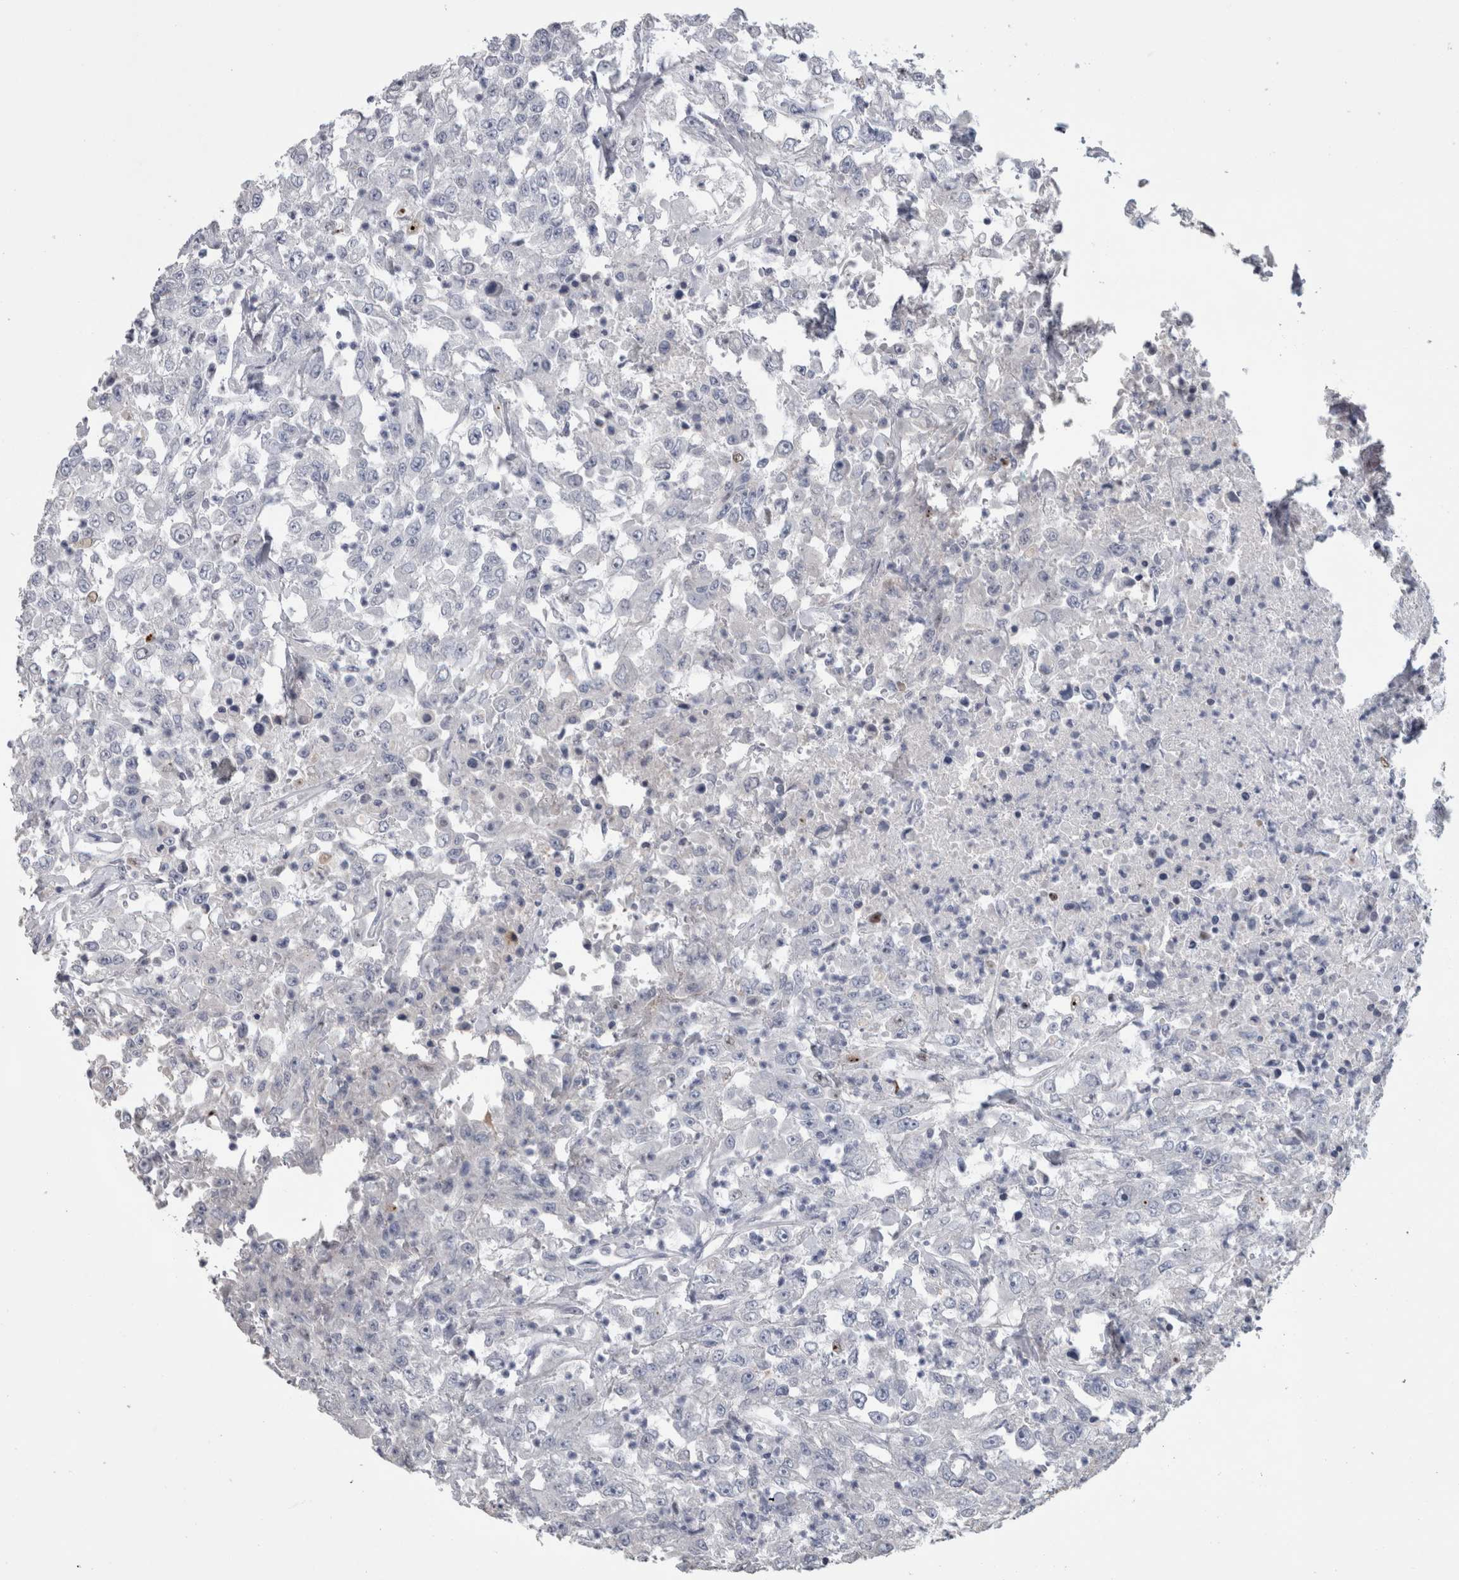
{"staining": {"intensity": "negative", "quantity": "none", "location": "none"}, "tissue": "urothelial cancer", "cell_type": "Tumor cells", "image_type": "cancer", "snomed": [{"axis": "morphology", "description": "Urothelial carcinoma, High grade"}, {"axis": "topography", "description": "Urinary bladder"}], "caption": "High power microscopy histopathology image of an immunohistochemistry (IHC) micrograph of urothelial carcinoma (high-grade), revealing no significant expression in tumor cells. (DAB immunohistochemistry (IHC), high magnification).", "gene": "IL33", "patient": {"sex": "male", "age": 46}}